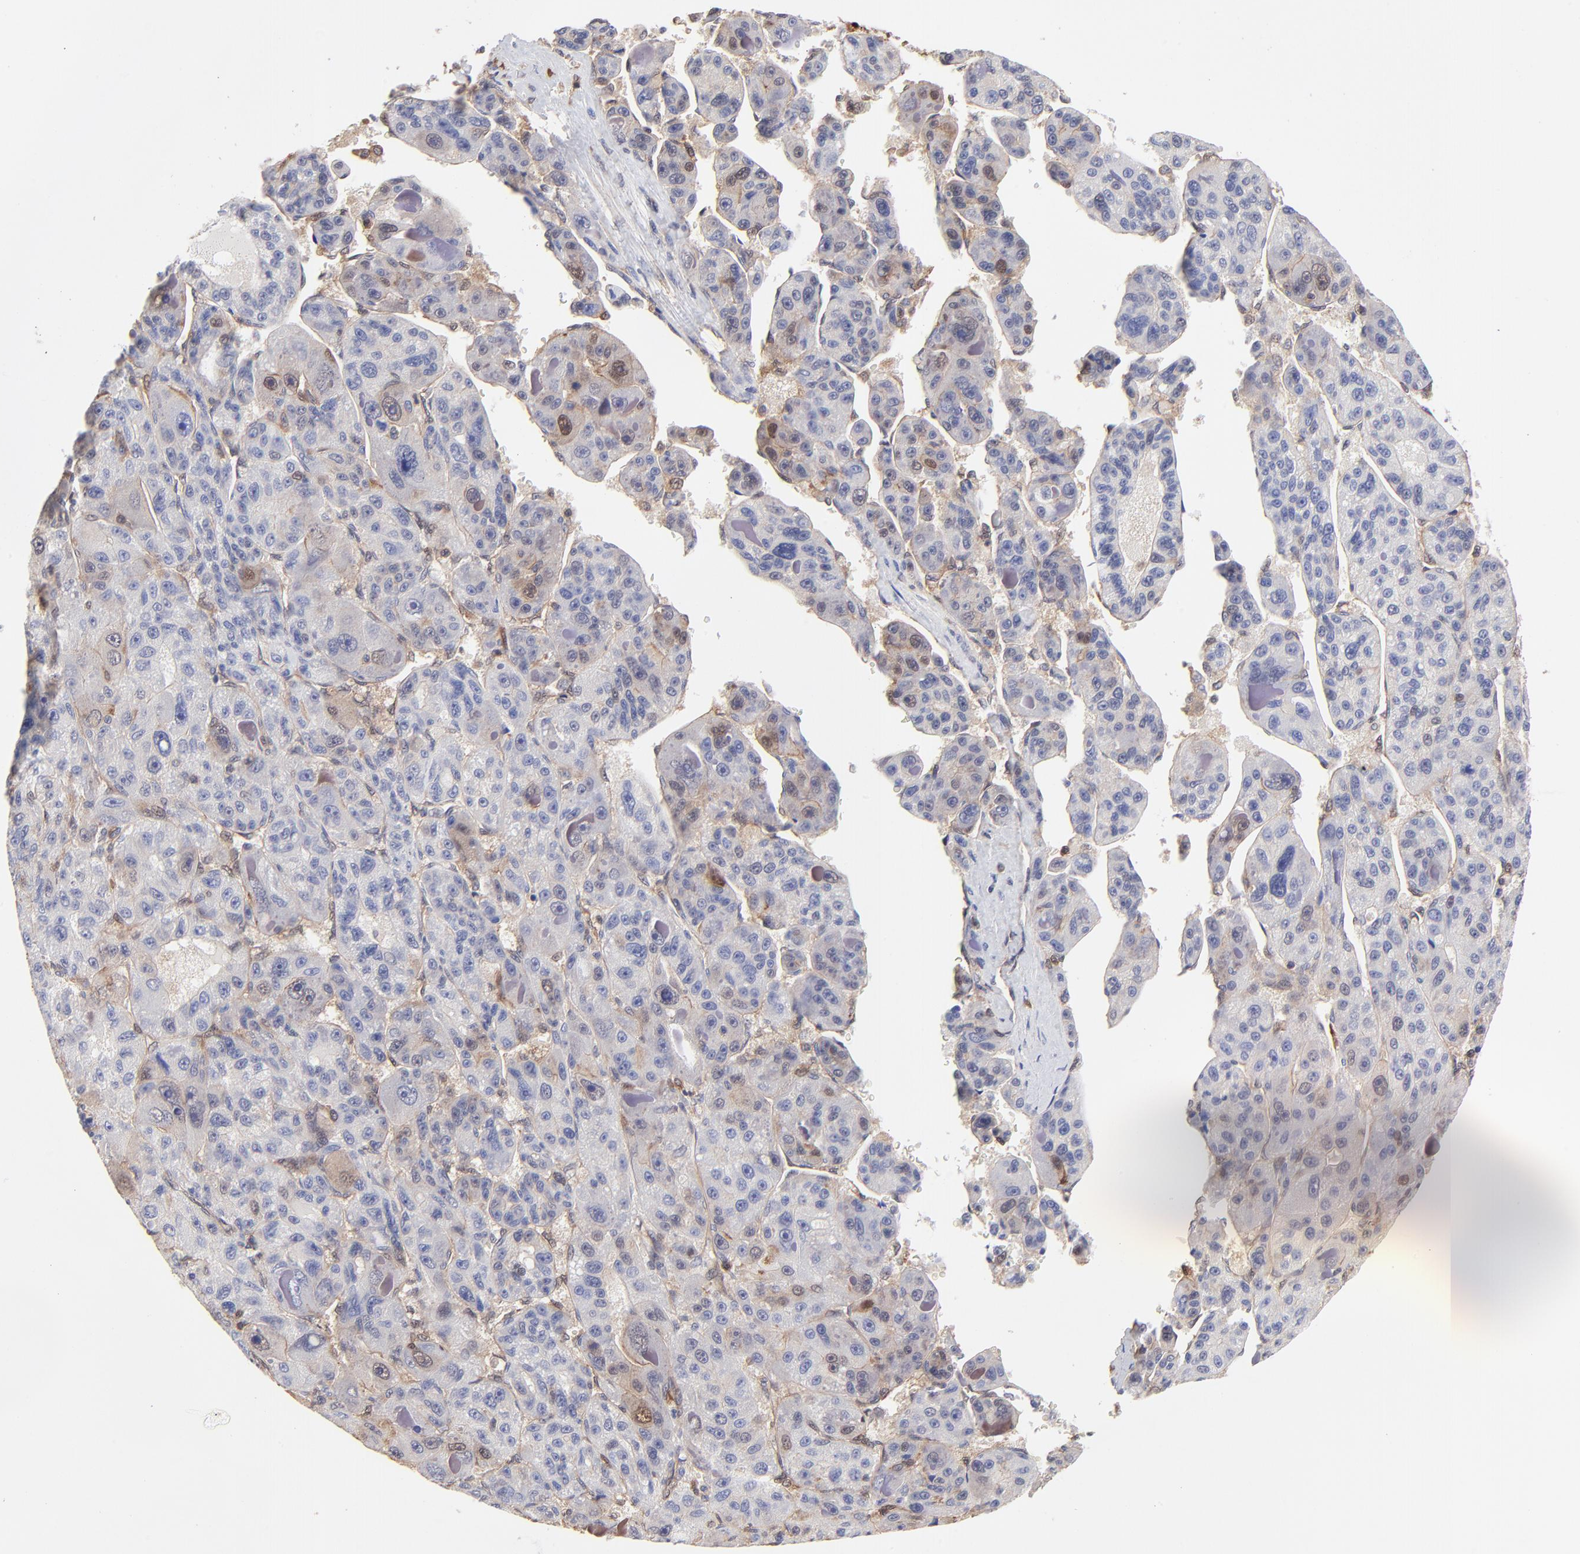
{"staining": {"intensity": "weak", "quantity": "<25%", "location": "cytoplasmic/membranous,nuclear"}, "tissue": "liver cancer", "cell_type": "Tumor cells", "image_type": "cancer", "snomed": [{"axis": "morphology", "description": "Carcinoma, Hepatocellular, NOS"}, {"axis": "topography", "description": "Liver"}], "caption": "Immunohistochemistry photomicrograph of neoplastic tissue: liver hepatocellular carcinoma stained with DAB exhibits no significant protein expression in tumor cells.", "gene": "DCTPP1", "patient": {"sex": "male", "age": 76}}